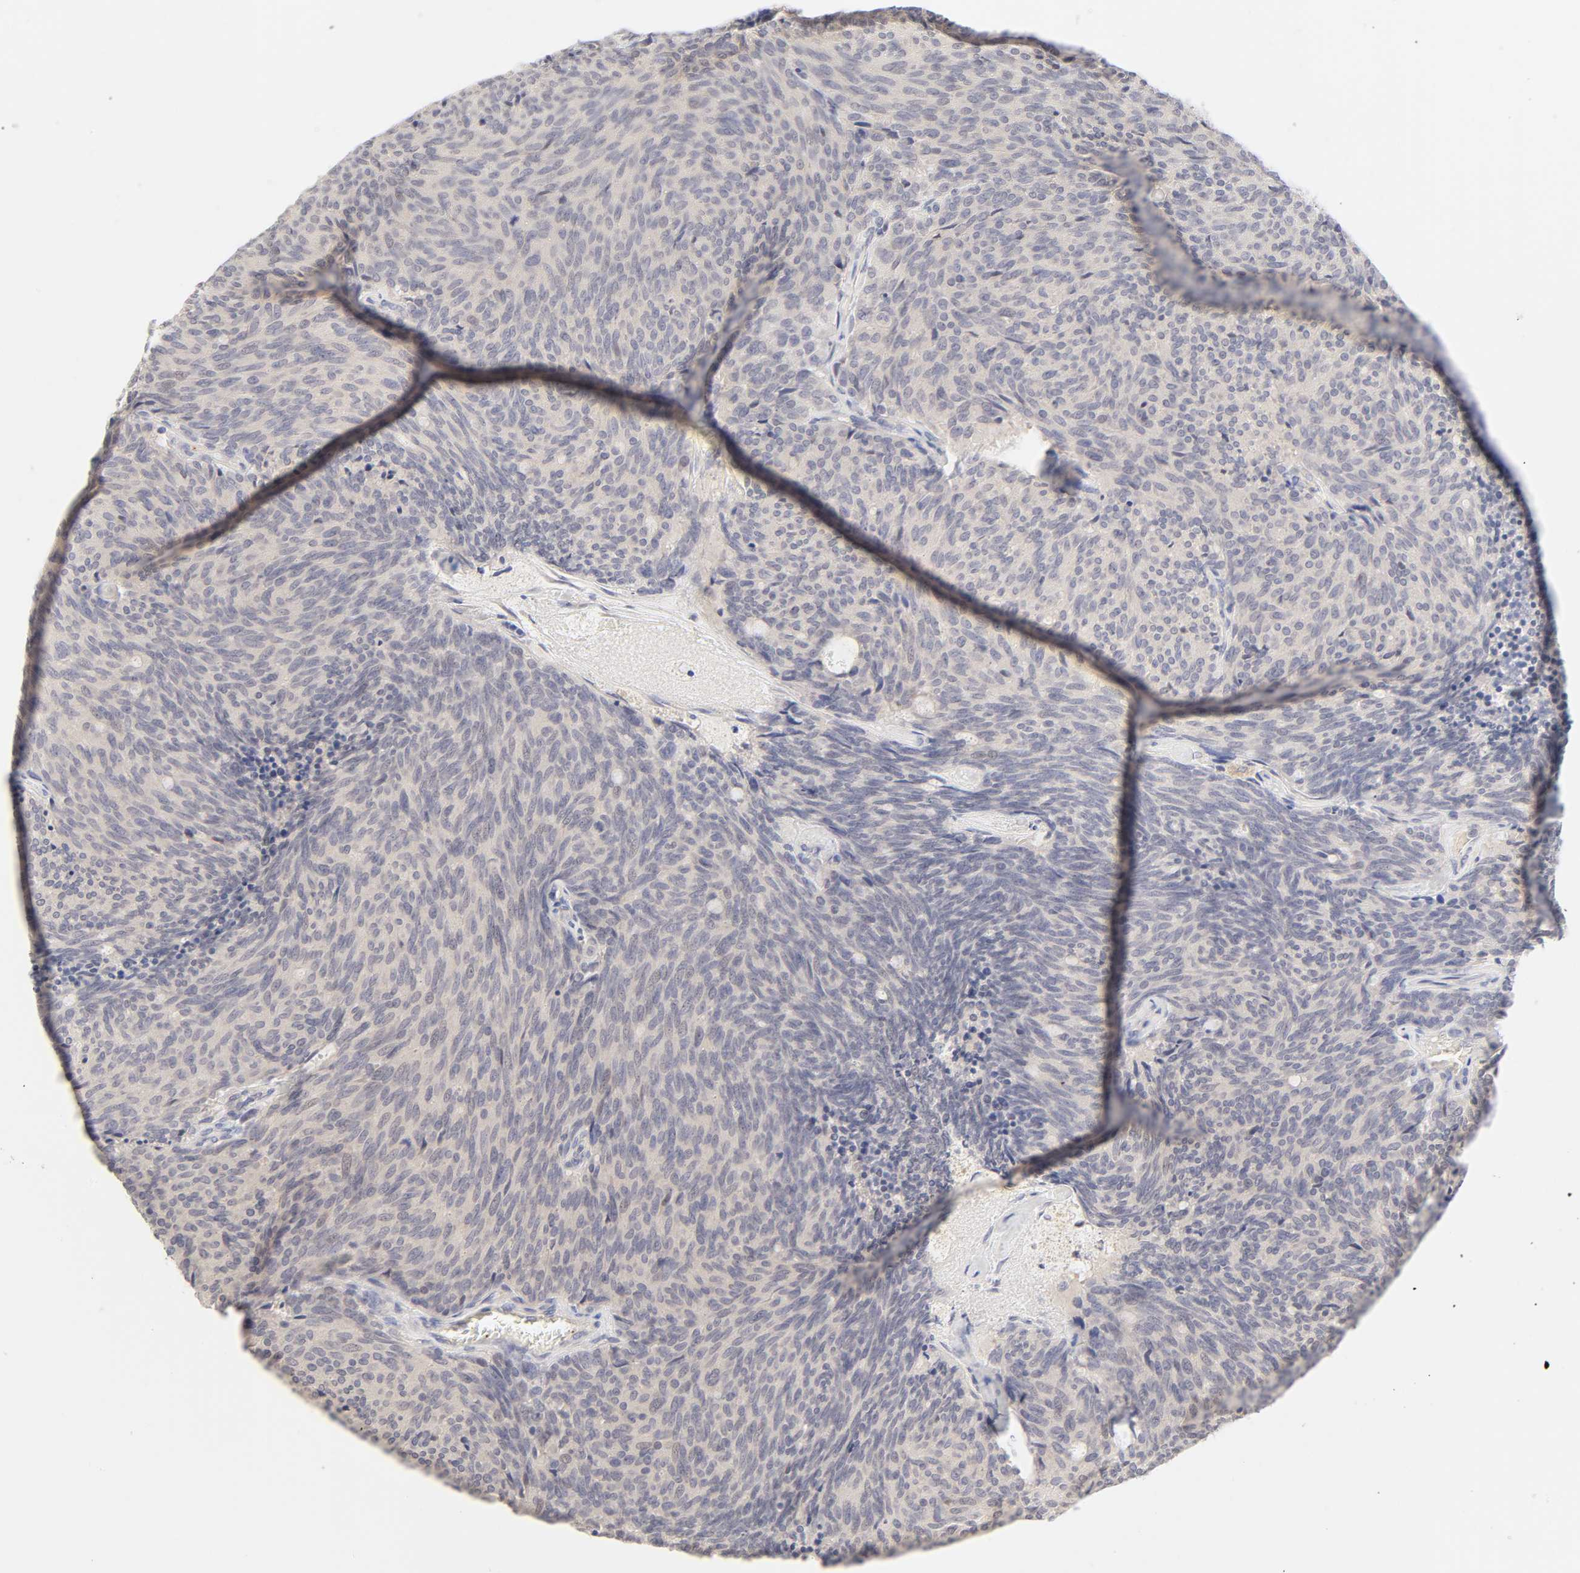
{"staining": {"intensity": "negative", "quantity": "none", "location": "none"}, "tissue": "carcinoid", "cell_type": "Tumor cells", "image_type": "cancer", "snomed": [{"axis": "morphology", "description": "Carcinoid, malignant, NOS"}, {"axis": "topography", "description": "Pancreas"}], "caption": "This is an IHC micrograph of carcinoid (malignant). There is no positivity in tumor cells.", "gene": "CYP4B1", "patient": {"sex": "female", "age": 54}}